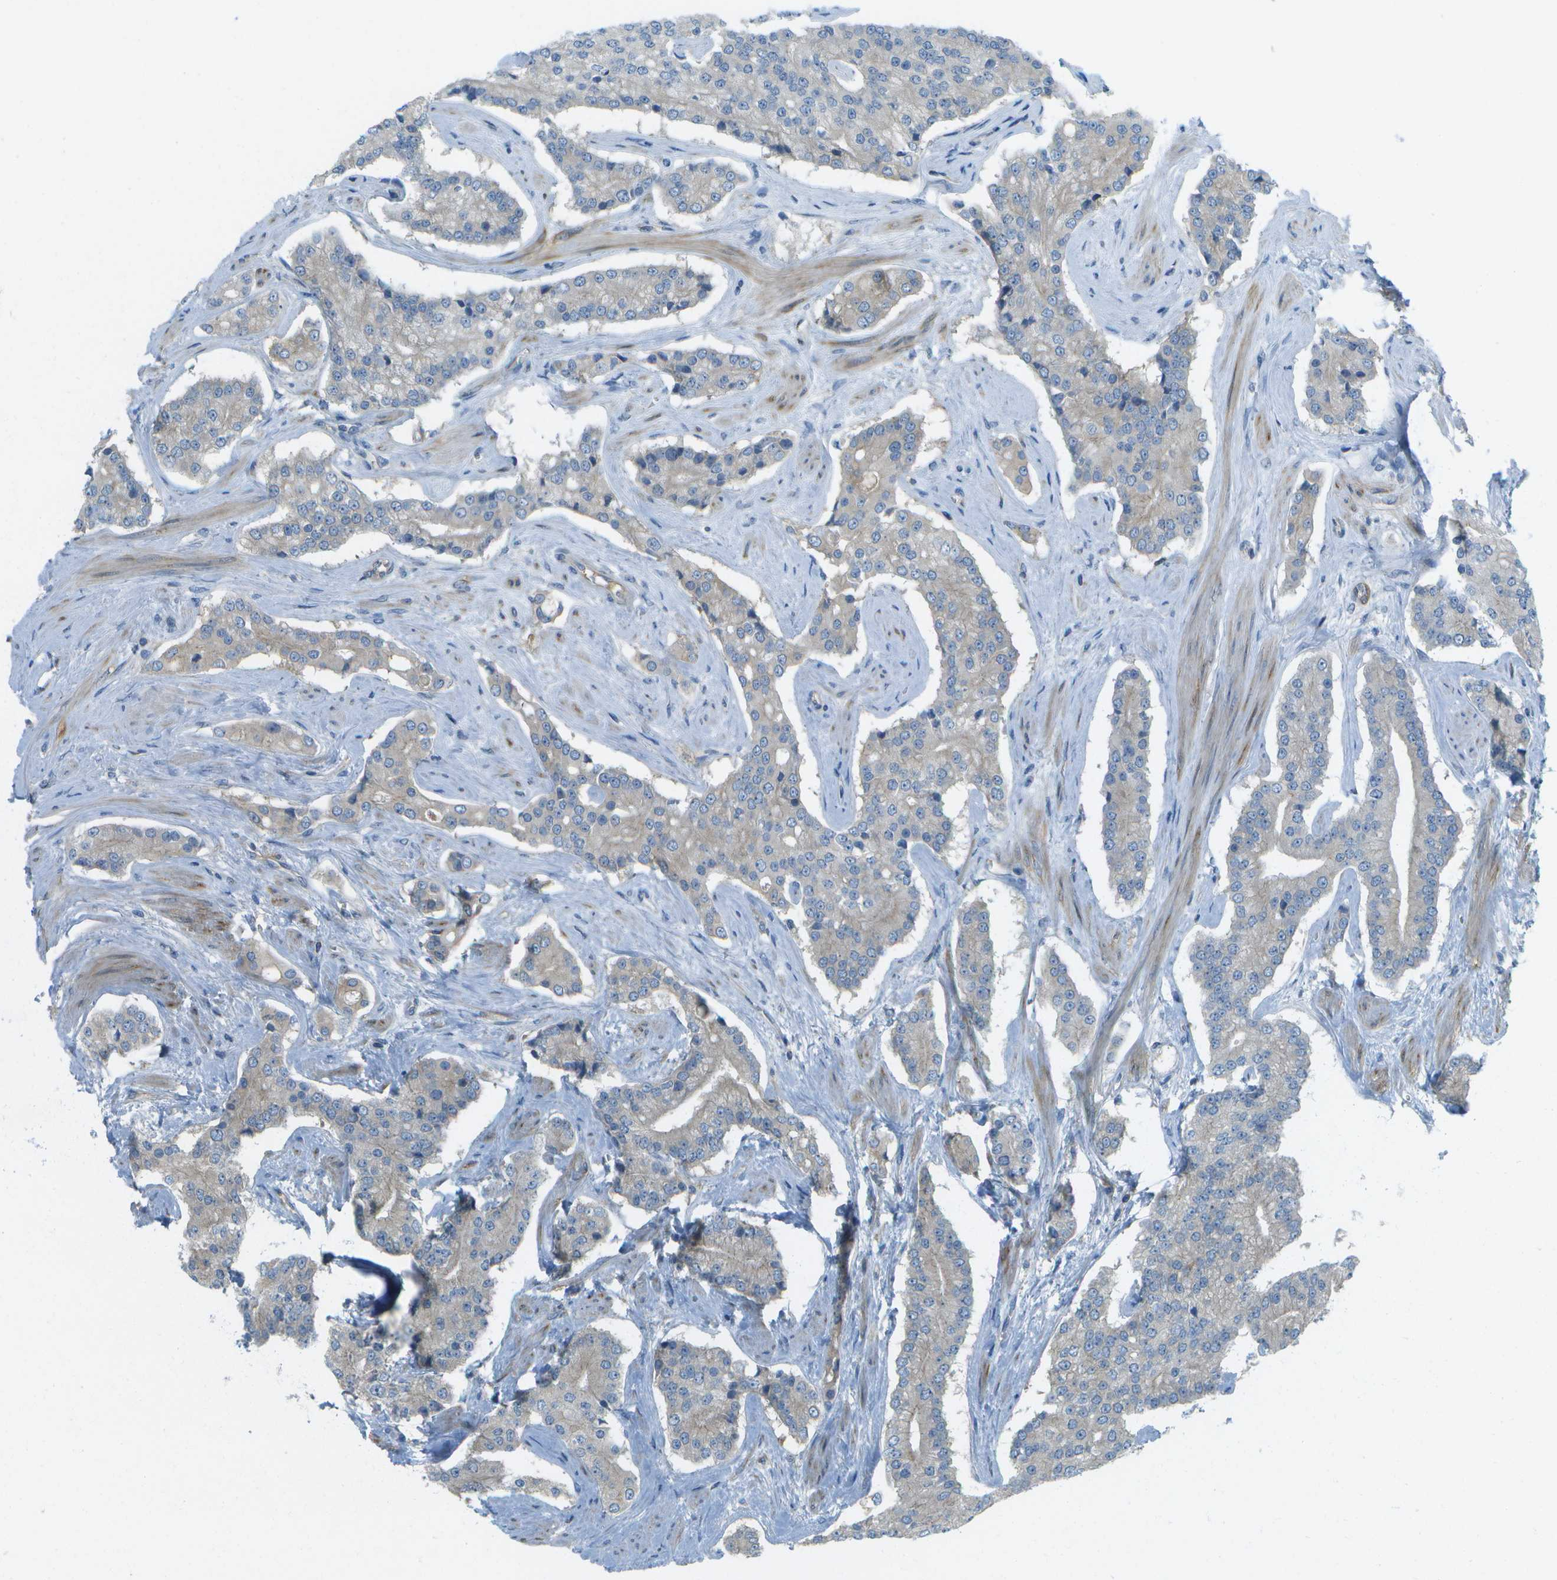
{"staining": {"intensity": "weak", "quantity": "<25%", "location": "cytoplasmic/membranous"}, "tissue": "prostate cancer", "cell_type": "Tumor cells", "image_type": "cancer", "snomed": [{"axis": "morphology", "description": "Normal tissue, NOS"}, {"axis": "morphology", "description": "Adenocarcinoma, High grade"}, {"axis": "topography", "description": "Prostate"}, {"axis": "topography", "description": "Seminal veicle"}], "caption": "Protein analysis of prostate adenocarcinoma (high-grade) exhibits no significant staining in tumor cells. (DAB (3,3'-diaminobenzidine) immunohistochemistry (IHC), high magnification).", "gene": "WNK2", "patient": {"sex": "male", "age": 55}}